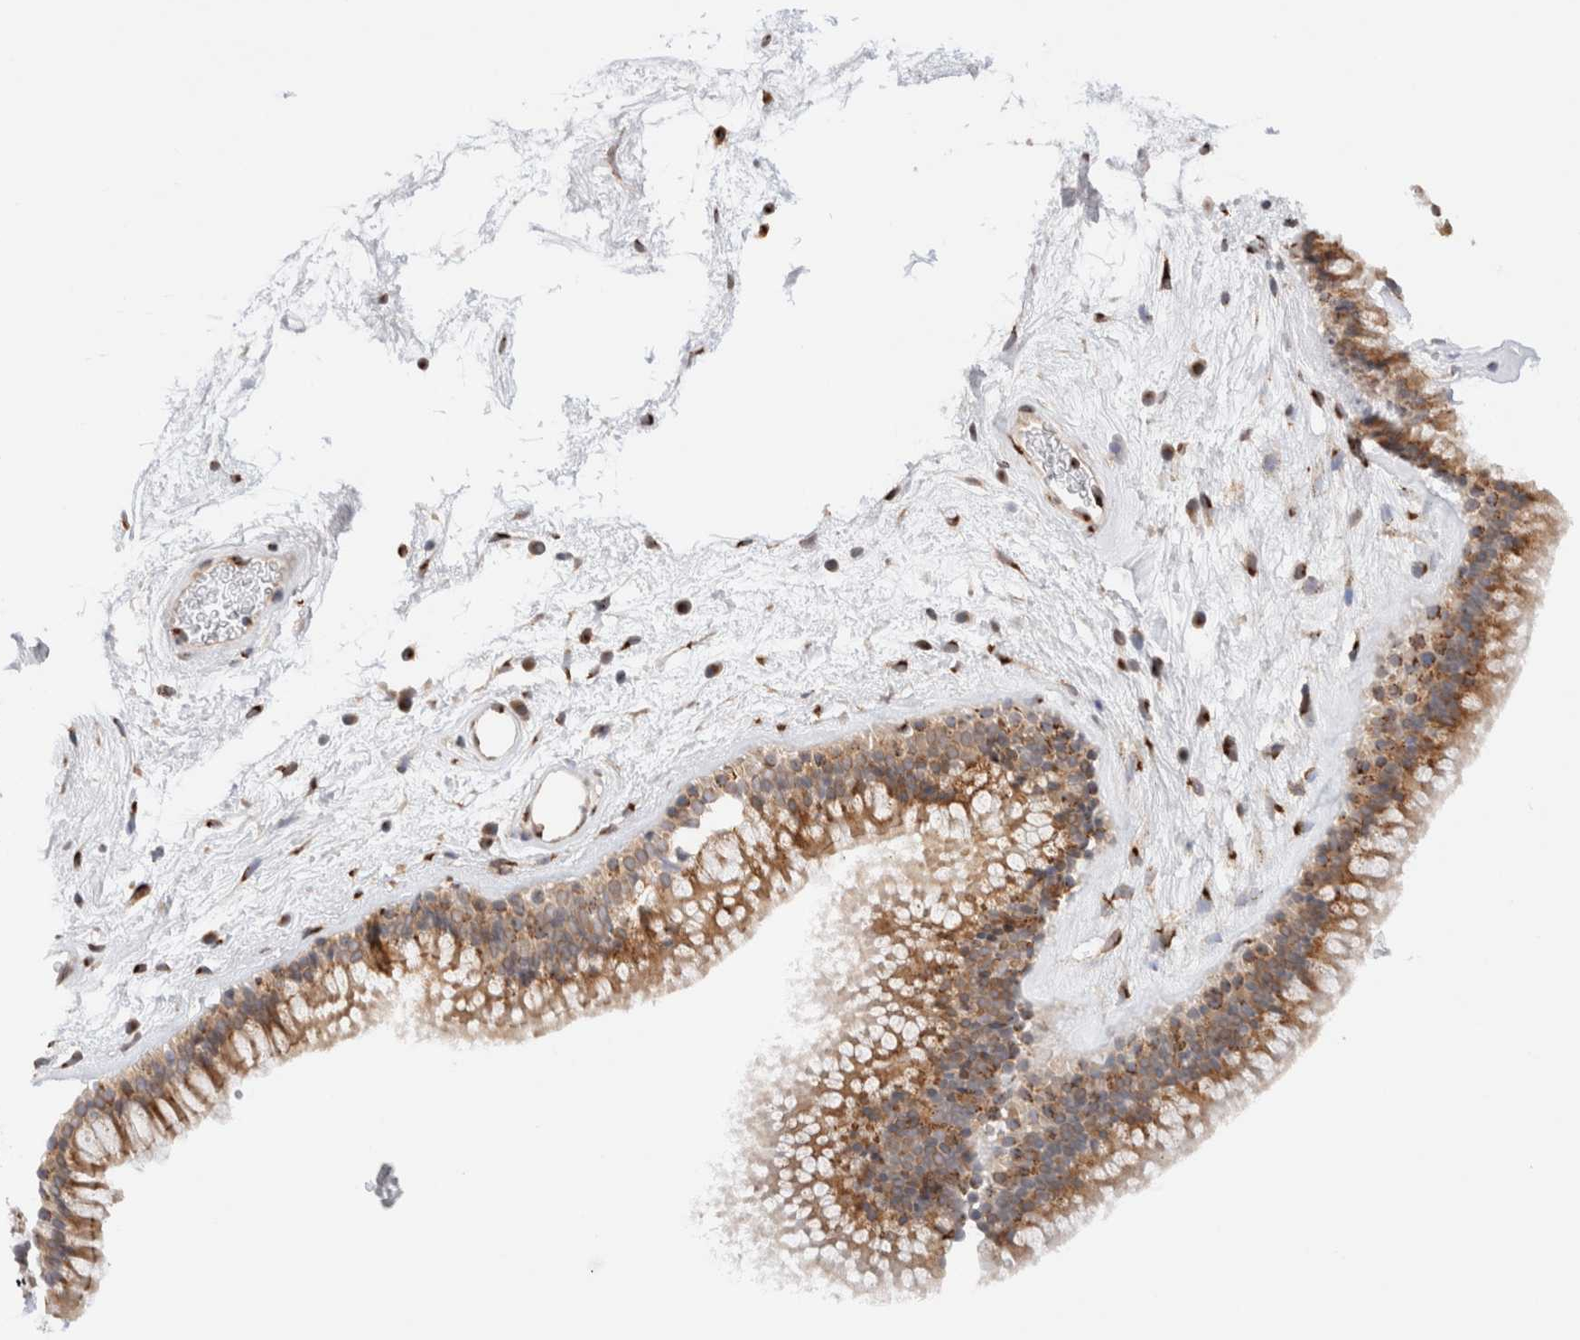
{"staining": {"intensity": "moderate", "quantity": ">75%", "location": "cytoplasmic/membranous"}, "tissue": "nasopharynx", "cell_type": "Respiratory epithelial cells", "image_type": "normal", "snomed": [{"axis": "morphology", "description": "Normal tissue, NOS"}, {"axis": "morphology", "description": "Inflammation, NOS"}, {"axis": "topography", "description": "Nasopharynx"}], "caption": "Immunohistochemistry (IHC) photomicrograph of unremarkable nasopharynx: nasopharynx stained using immunohistochemistry displays medium levels of moderate protein expression localized specifically in the cytoplasmic/membranous of respiratory epithelial cells, appearing as a cytoplasmic/membranous brown color.", "gene": "GCN1", "patient": {"sex": "male", "age": 48}}